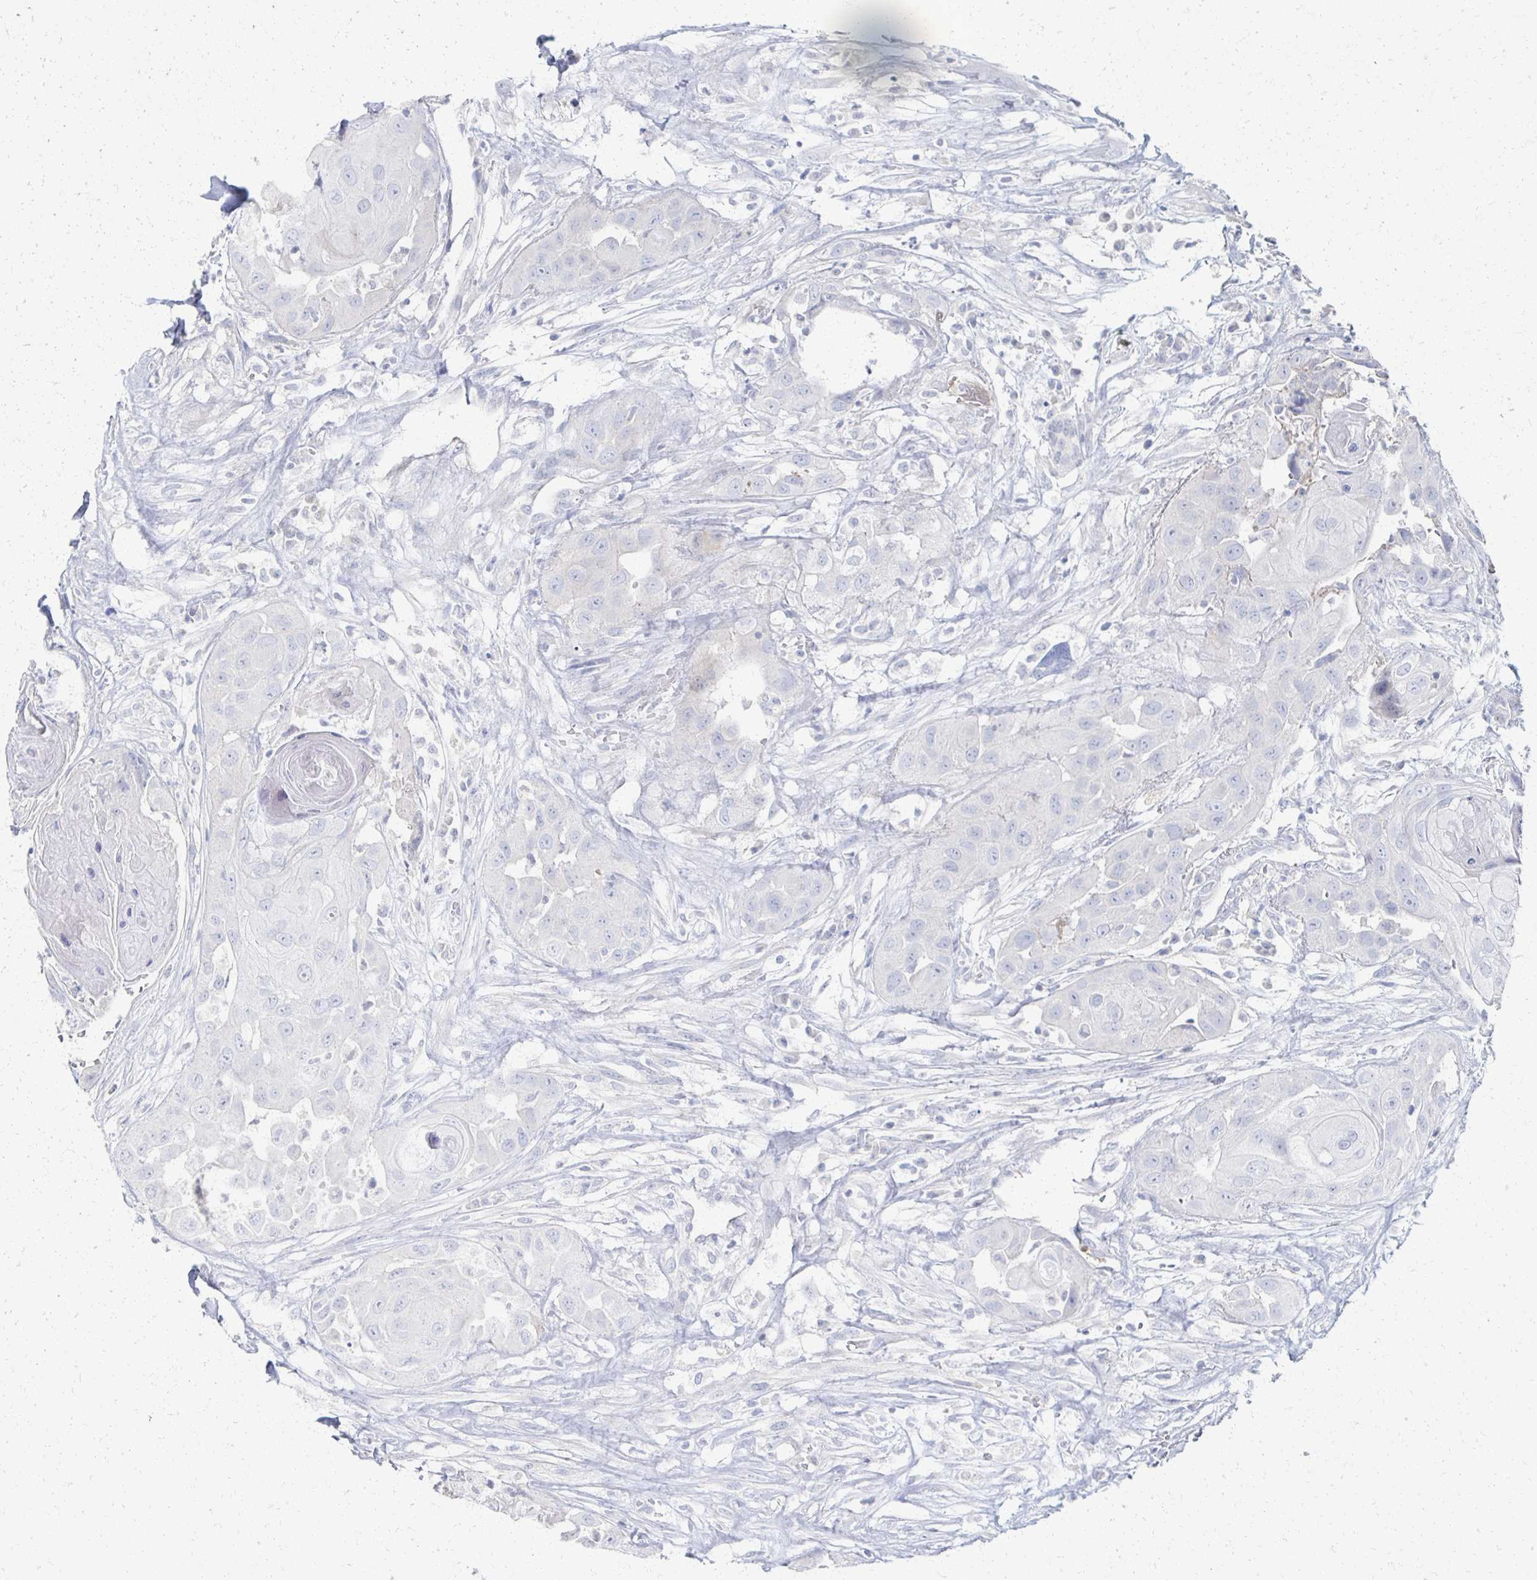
{"staining": {"intensity": "negative", "quantity": "none", "location": "none"}, "tissue": "head and neck cancer", "cell_type": "Tumor cells", "image_type": "cancer", "snomed": [{"axis": "morphology", "description": "Squamous cell carcinoma, NOS"}, {"axis": "topography", "description": "Head-Neck"}], "caption": "DAB (3,3'-diaminobenzidine) immunohistochemical staining of human head and neck cancer (squamous cell carcinoma) shows no significant expression in tumor cells.", "gene": "PRR20A", "patient": {"sex": "male", "age": 83}}